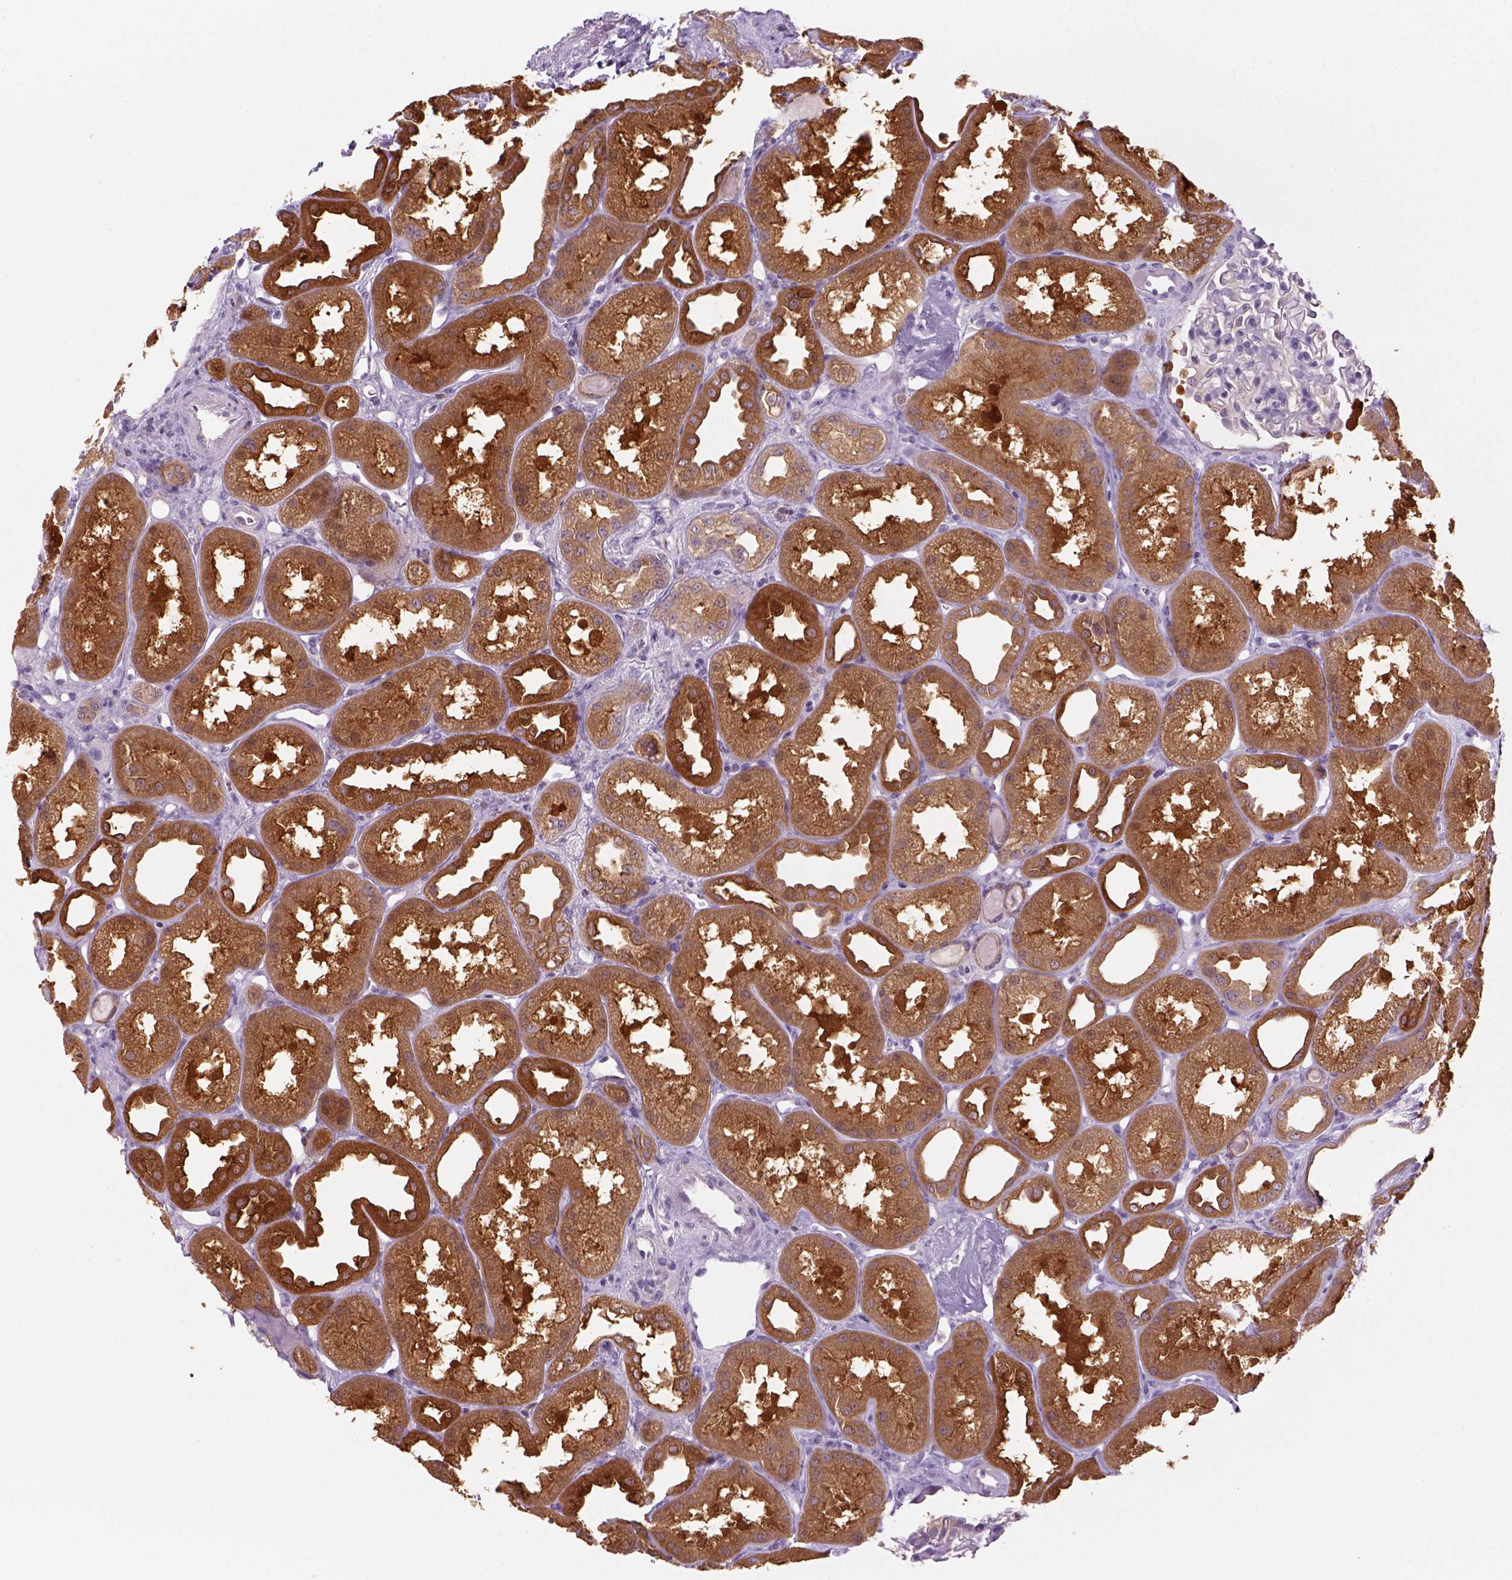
{"staining": {"intensity": "negative", "quantity": "none", "location": "none"}, "tissue": "kidney", "cell_type": "Cells in glomeruli", "image_type": "normal", "snomed": [{"axis": "morphology", "description": "Normal tissue, NOS"}, {"axis": "topography", "description": "Kidney"}], "caption": "An immunohistochemistry histopathology image of benign kidney is shown. There is no staining in cells in glomeruli of kidney.", "gene": "GOT1", "patient": {"sex": "male", "age": 61}}